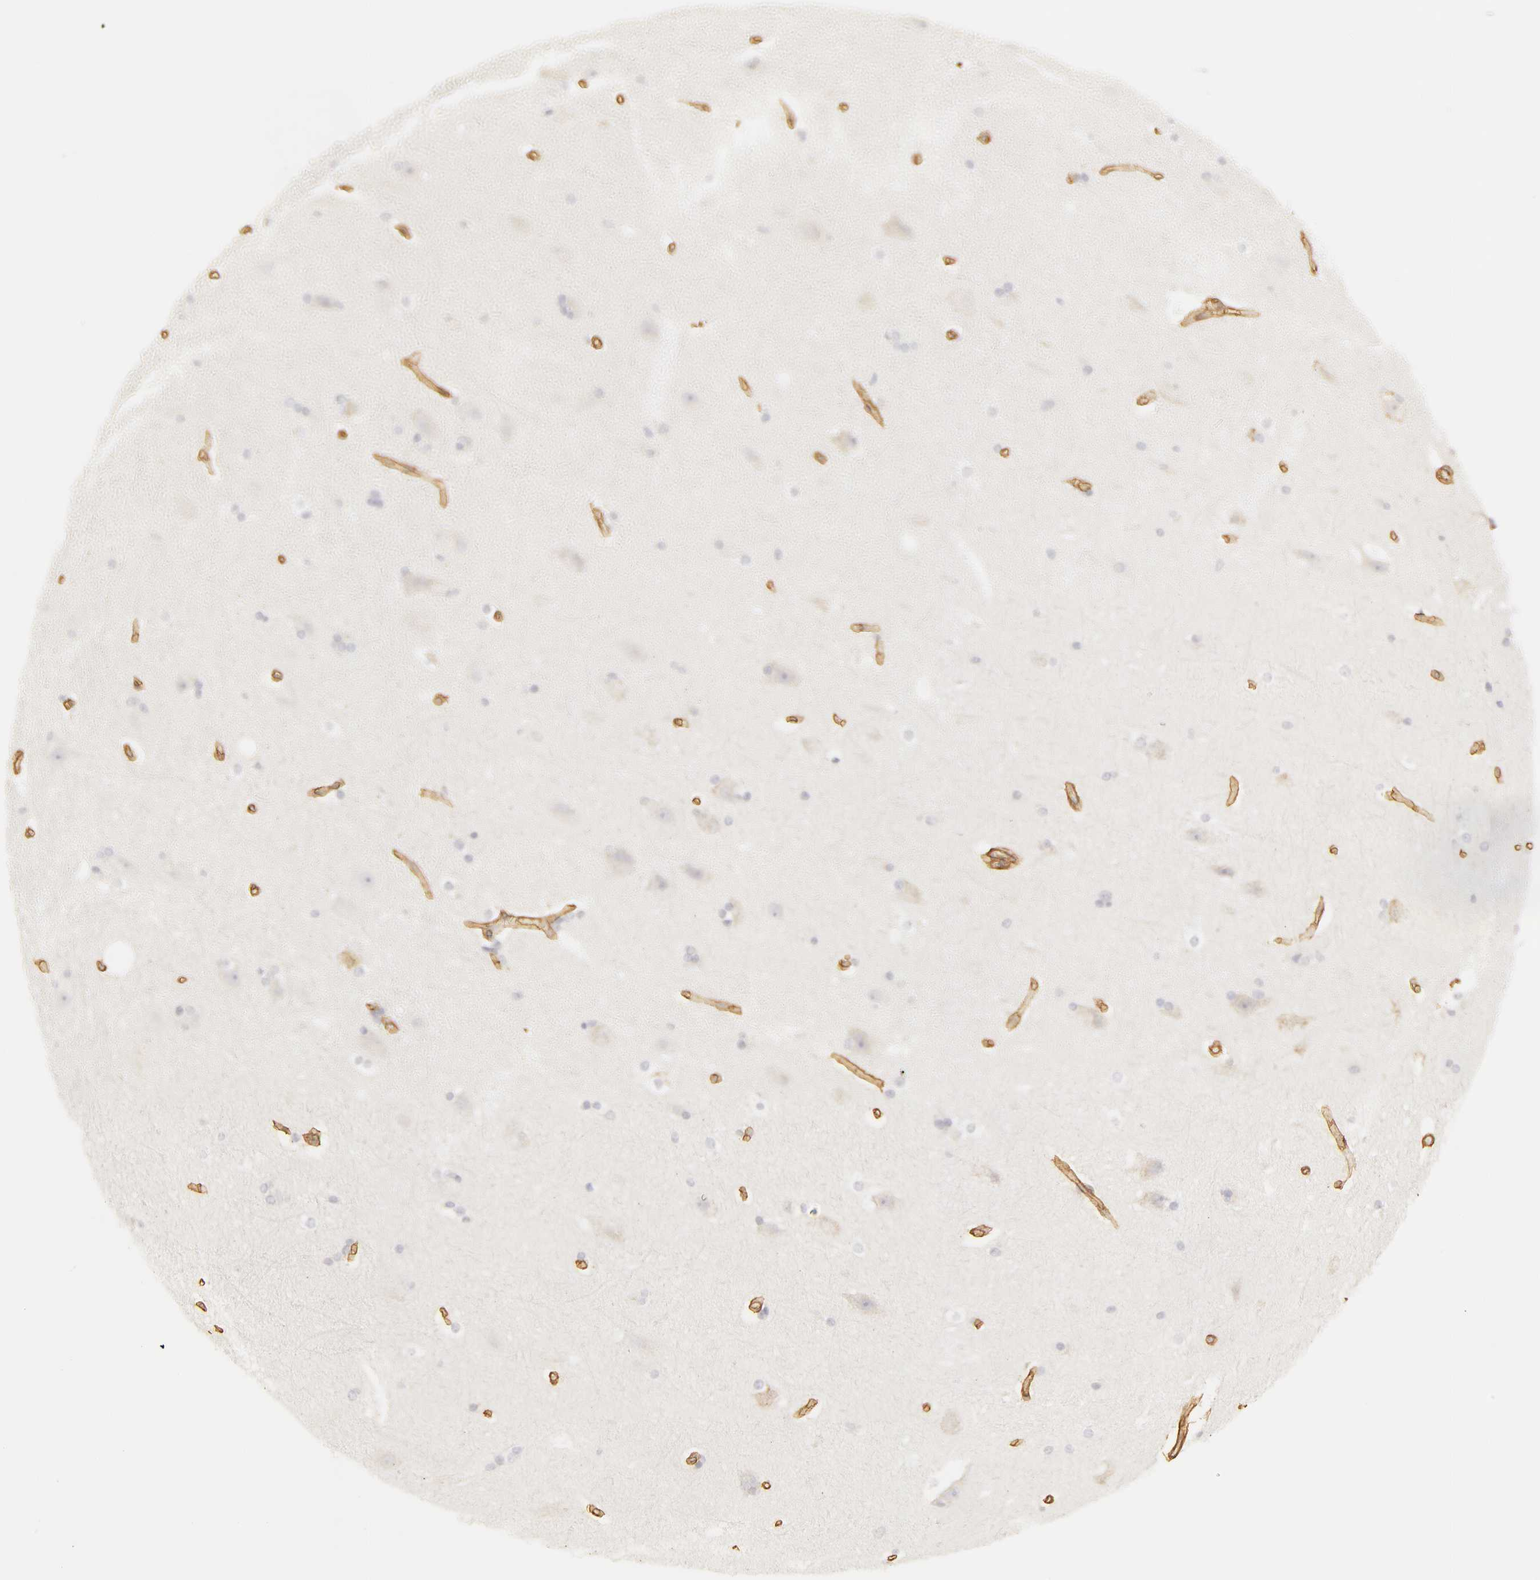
{"staining": {"intensity": "negative", "quantity": "none", "location": "none"}, "tissue": "hippocampus", "cell_type": "Glial cells", "image_type": "normal", "snomed": [{"axis": "morphology", "description": "Normal tissue, NOS"}, {"axis": "topography", "description": "Hippocampus"}], "caption": "DAB (3,3'-diaminobenzidine) immunohistochemical staining of benign human hippocampus reveals no significant staining in glial cells.", "gene": "COL4A1", "patient": {"sex": "female", "age": 19}}